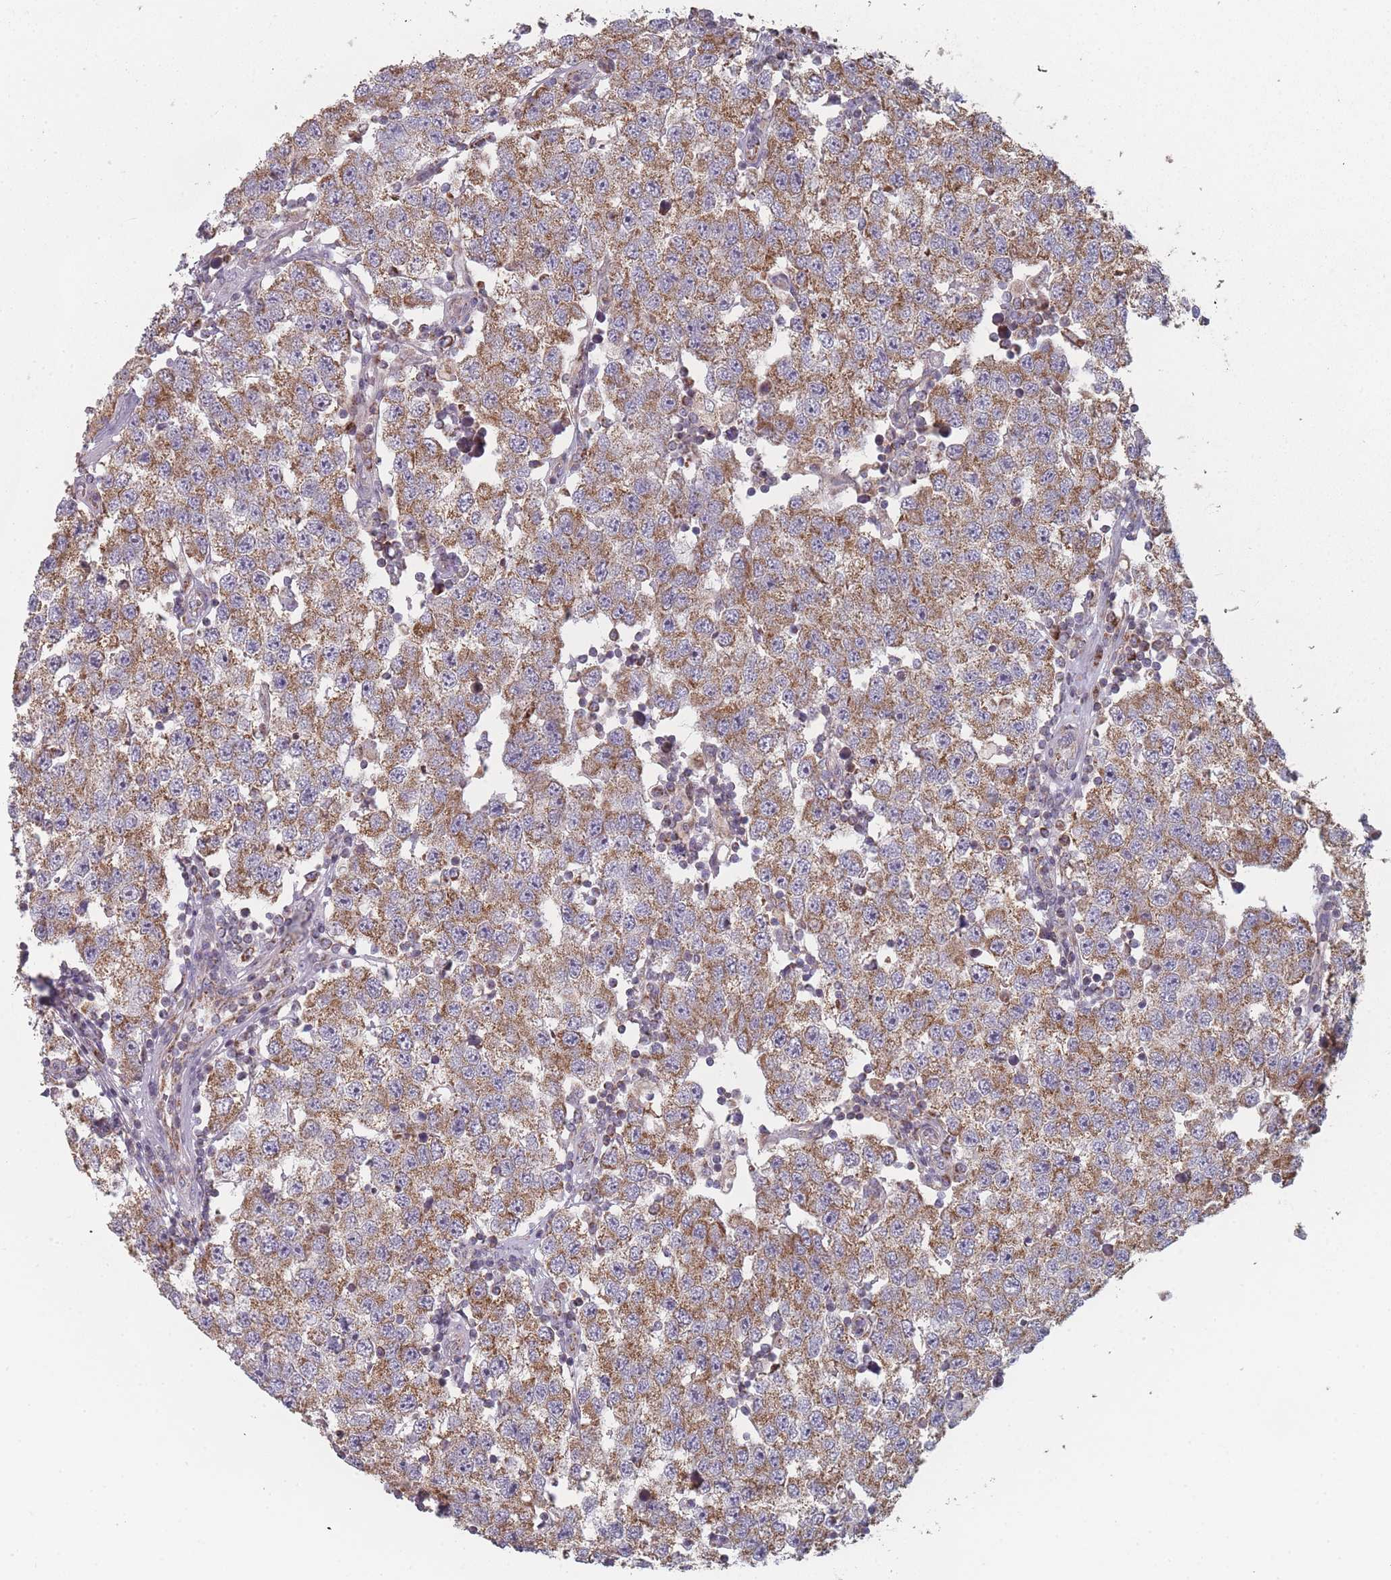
{"staining": {"intensity": "moderate", "quantity": ">75%", "location": "cytoplasmic/membranous"}, "tissue": "testis cancer", "cell_type": "Tumor cells", "image_type": "cancer", "snomed": [{"axis": "morphology", "description": "Seminoma, NOS"}, {"axis": "topography", "description": "Testis"}], "caption": "A medium amount of moderate cytoplasmic/membranous expression is present in approximately >75% of tumor cells in testis seminoma tissue. The protein of interest is stained brown, and the nuclei are stained in blue (DAB (3,3'-diaminobenzidine) IHC with brightfield microscopy, high magnification).", "gene": "PSMB3", "patient": {"sex": "male", "age": 34}}